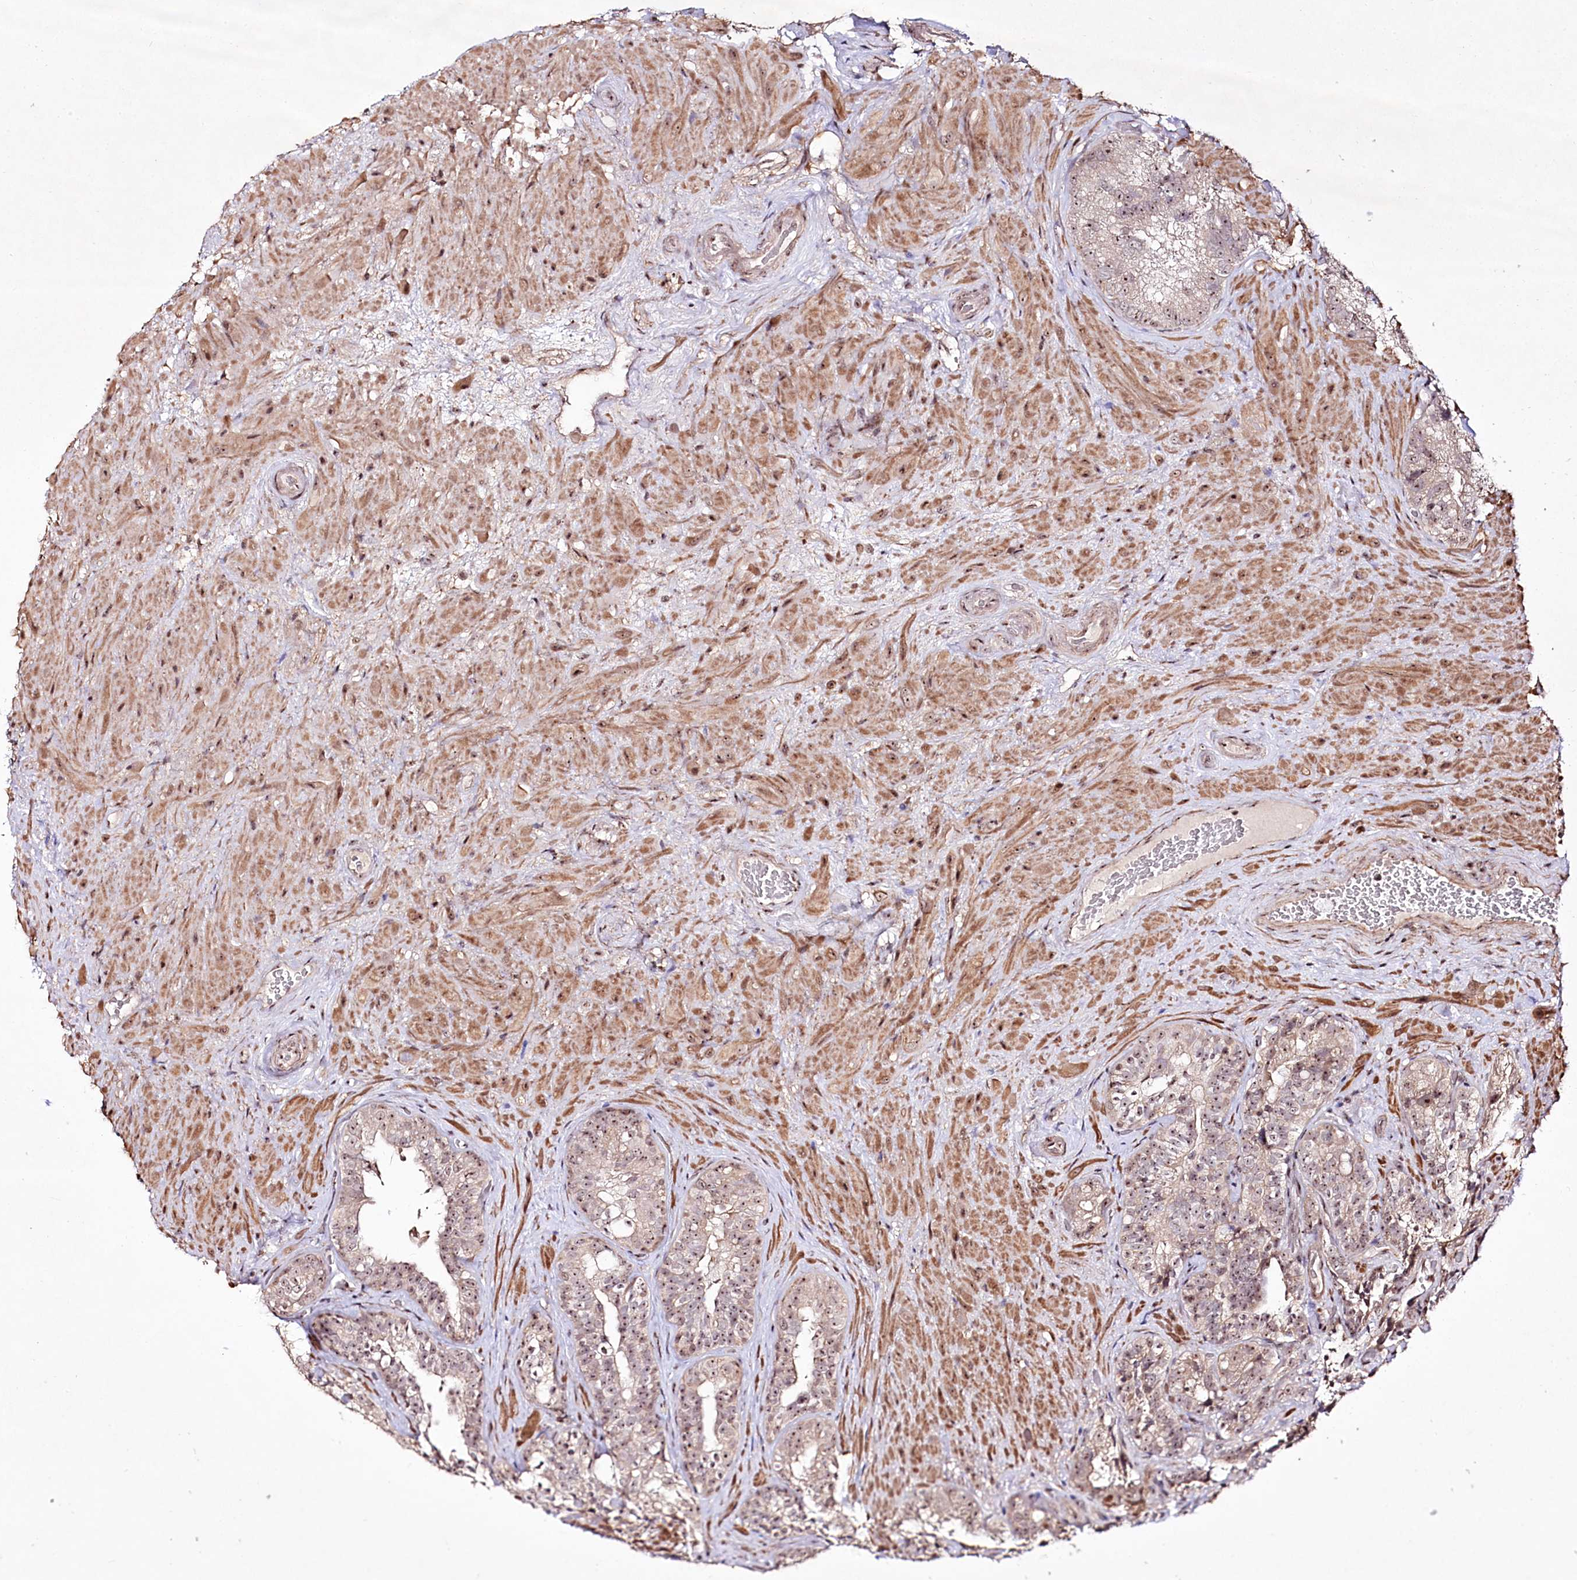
{"staining": {"intensity": "weak", "quantity": "25%-75%", "location": "nuclear"}, "tissue": "seminal vesicle", "cell_type": "Glandular cells", "image_type": "normal", "snomed": [{"axis": "morphology", "description": "Normal tissue, NOS"}, {"axis": "topography", "description": "Seminal veicle"}, {"axis": "topography", "description": "Peripheral nerve tissue"}], "caption": "About 25%-75% of glandular cells in normal seminal vesicle demonstrate weak nuclear protein staining as visualized by brown immunohistochemical staining.", "gene": "CCDC59", "patient": {"sex": "male", "age": 67}}